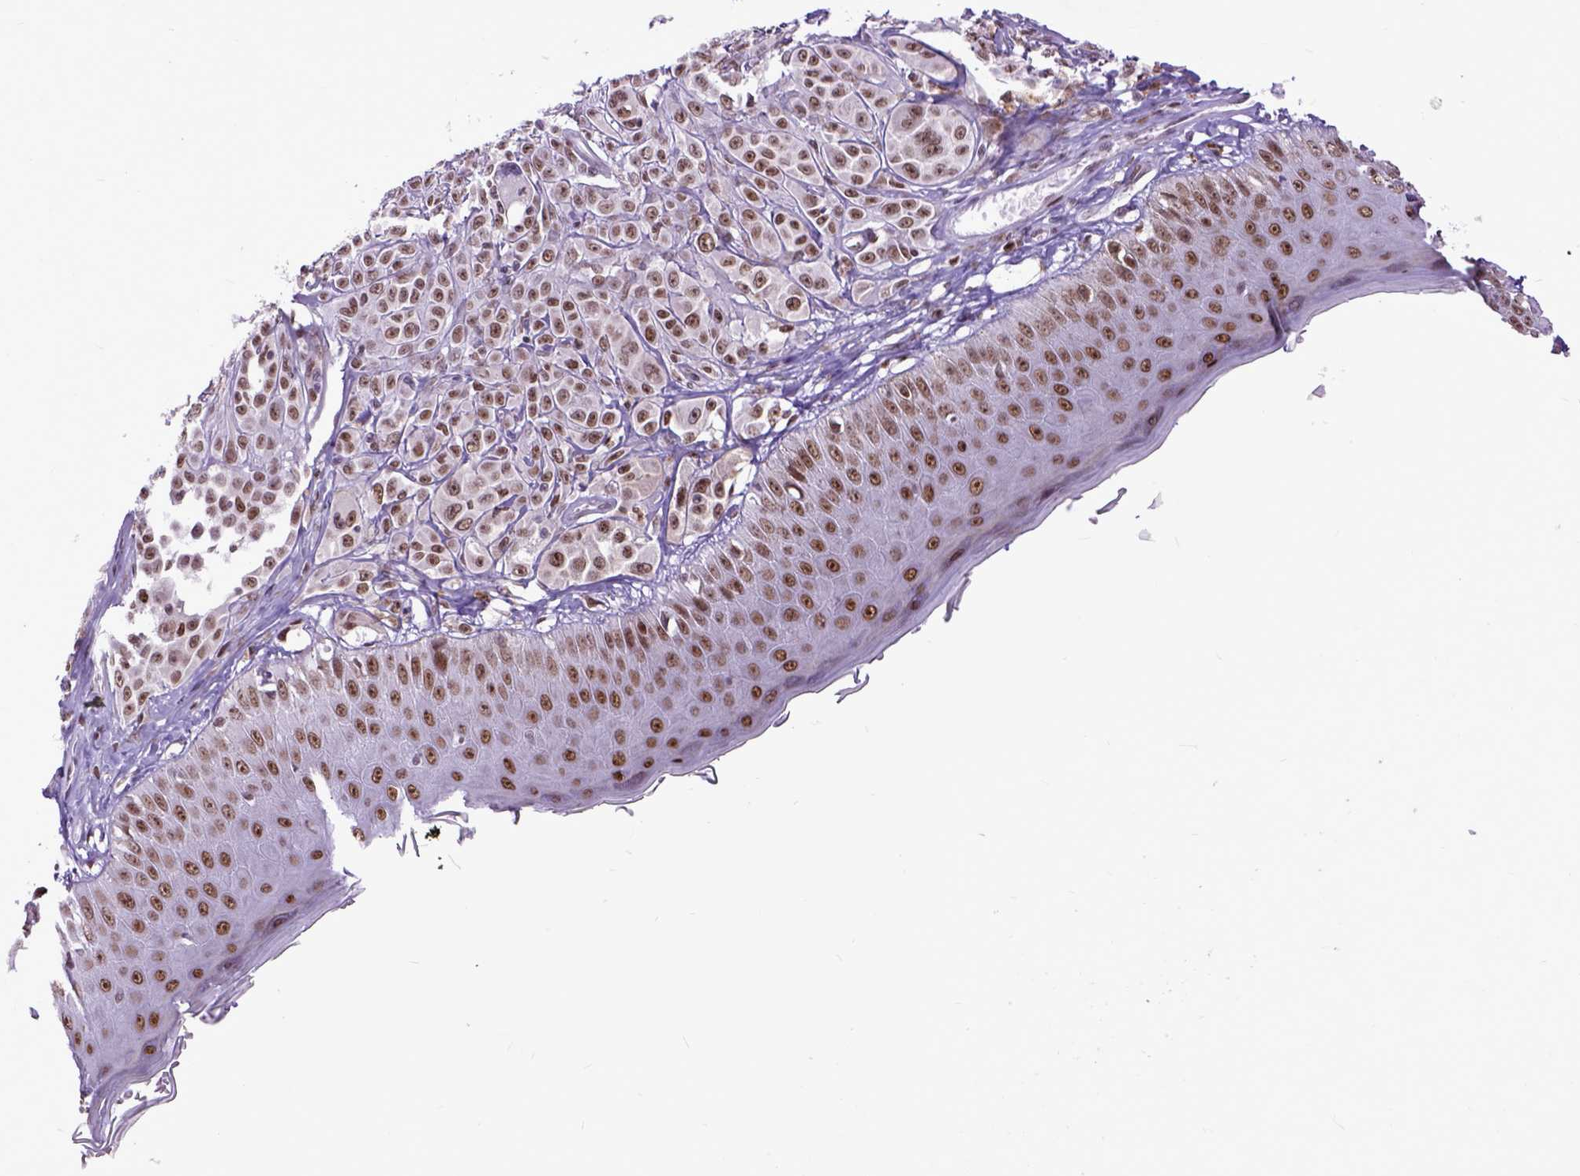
{"staining": {"intensity": "moderate", "quantity": ">75%", "location": "nuclear"}, "tissue": "melanoma", "cell_type": "Tumor cells", "image_type": "cancer", "snomed": [{"axis": "morphology", "description": "Malignant melanoma, NOS"}, {"axis": "topography", "description": "Skin"}], "caption": "The image shows a brown stain indicating the presence of a protein in the nuclear of tumor cells in malignant melanoma. Immunohistochemistry stains the protein of interest in brown and the nuclei are stained blue.", "gene": "RCC2", "patient": {"sex": "male", "age": 67}}